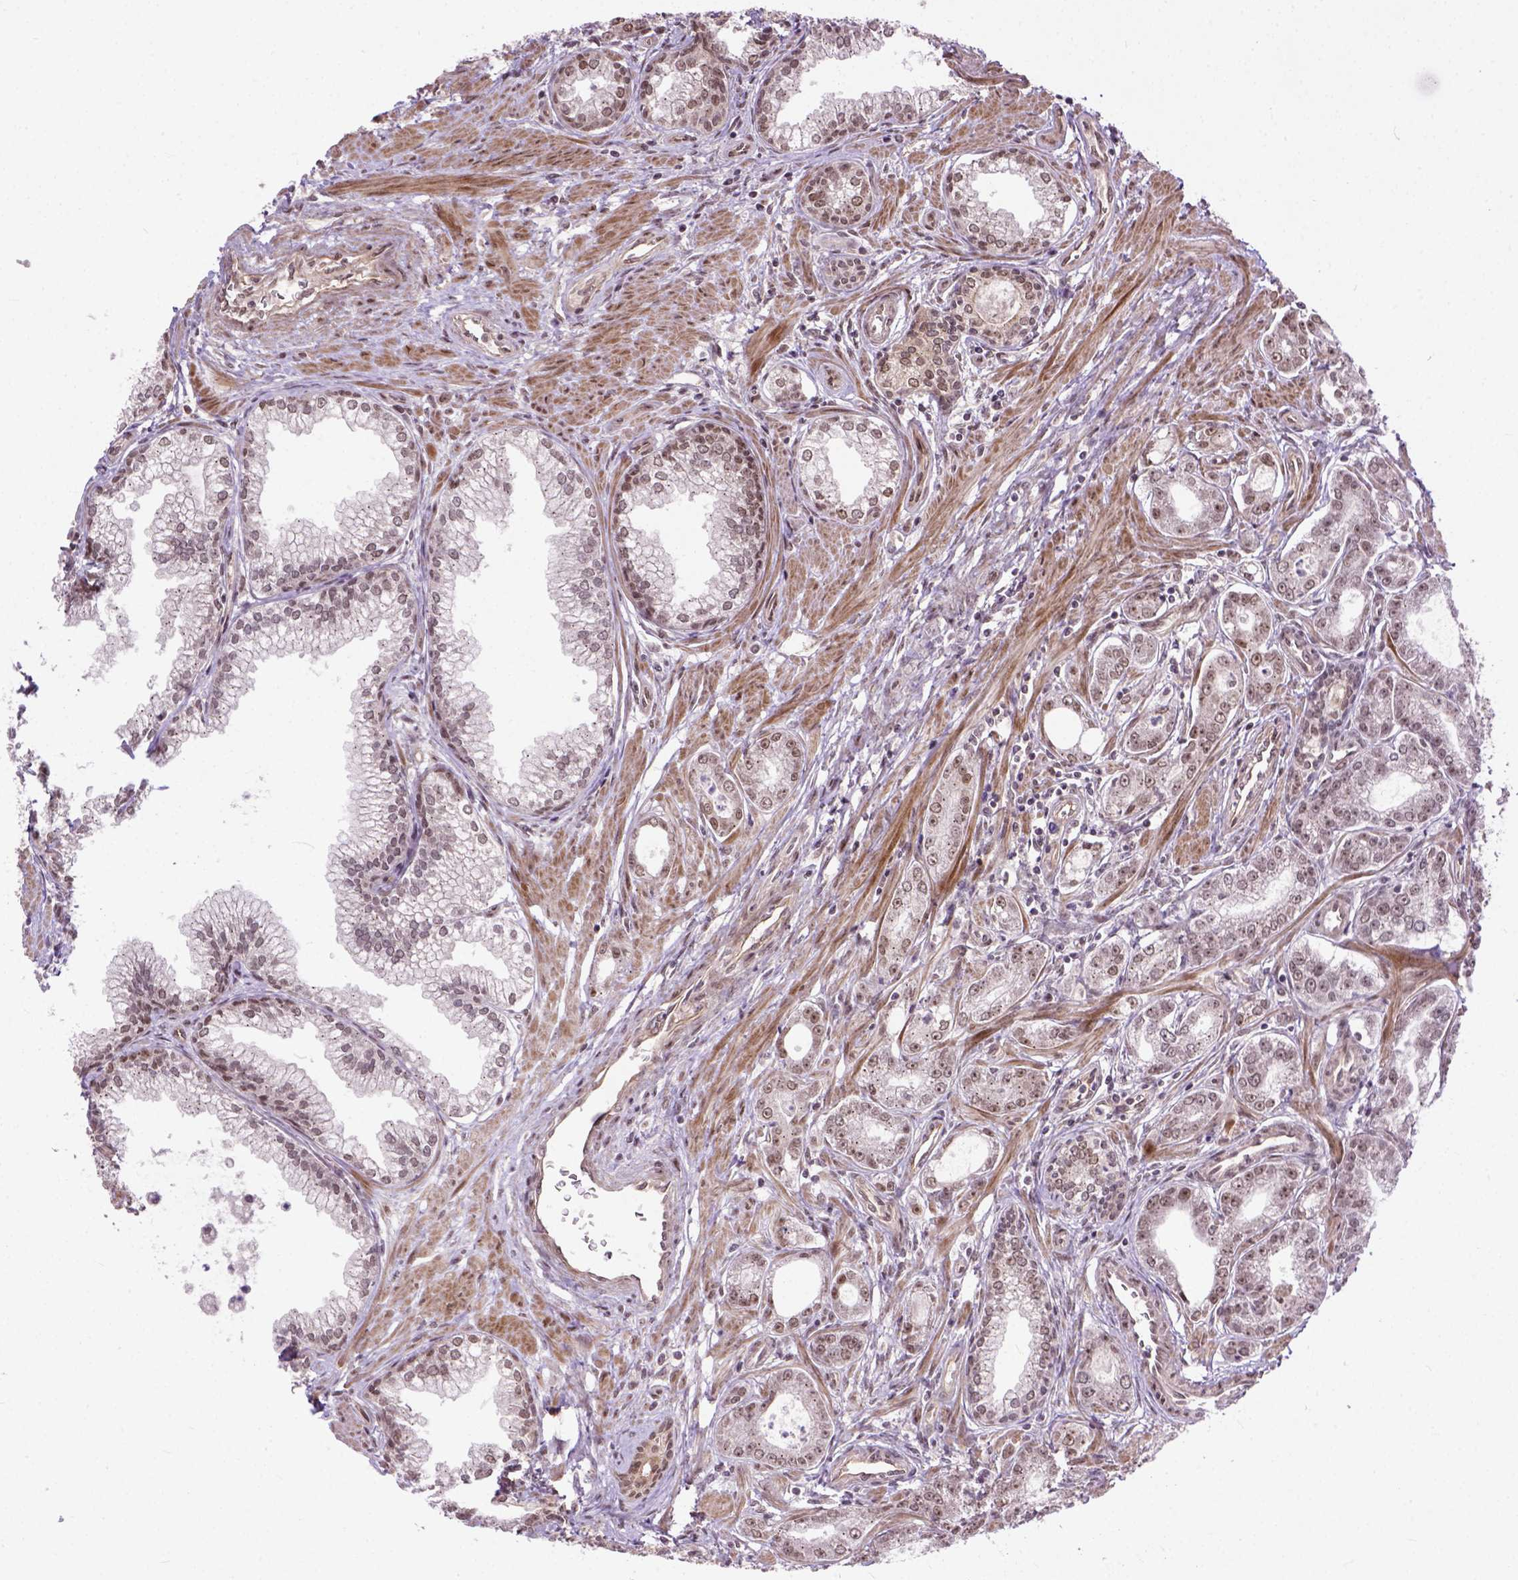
{"staining": {"intensity": "weak", "quantity": ">75%", "location": "nuclear"}, "tissue": "prostate cancer", "cell_type": "Tumor cells", "image_type": "cancer", "snomed": [{"axis": "morphology", "description": "Adenocarcinoma, NOS"}, {"axis": "topography", "description": "Prostate"}], "caption": "IHC (DAB (3,3'-diaminobenzidine)) staining of human adenocarcinoma (prostate) demonstrates weak nuclear protein positivity in approximately >75% of tumor cells. Nuclei are stained in blue.", "gene": "ZNF630", "patient": {"sex": "male", "age": 71}}